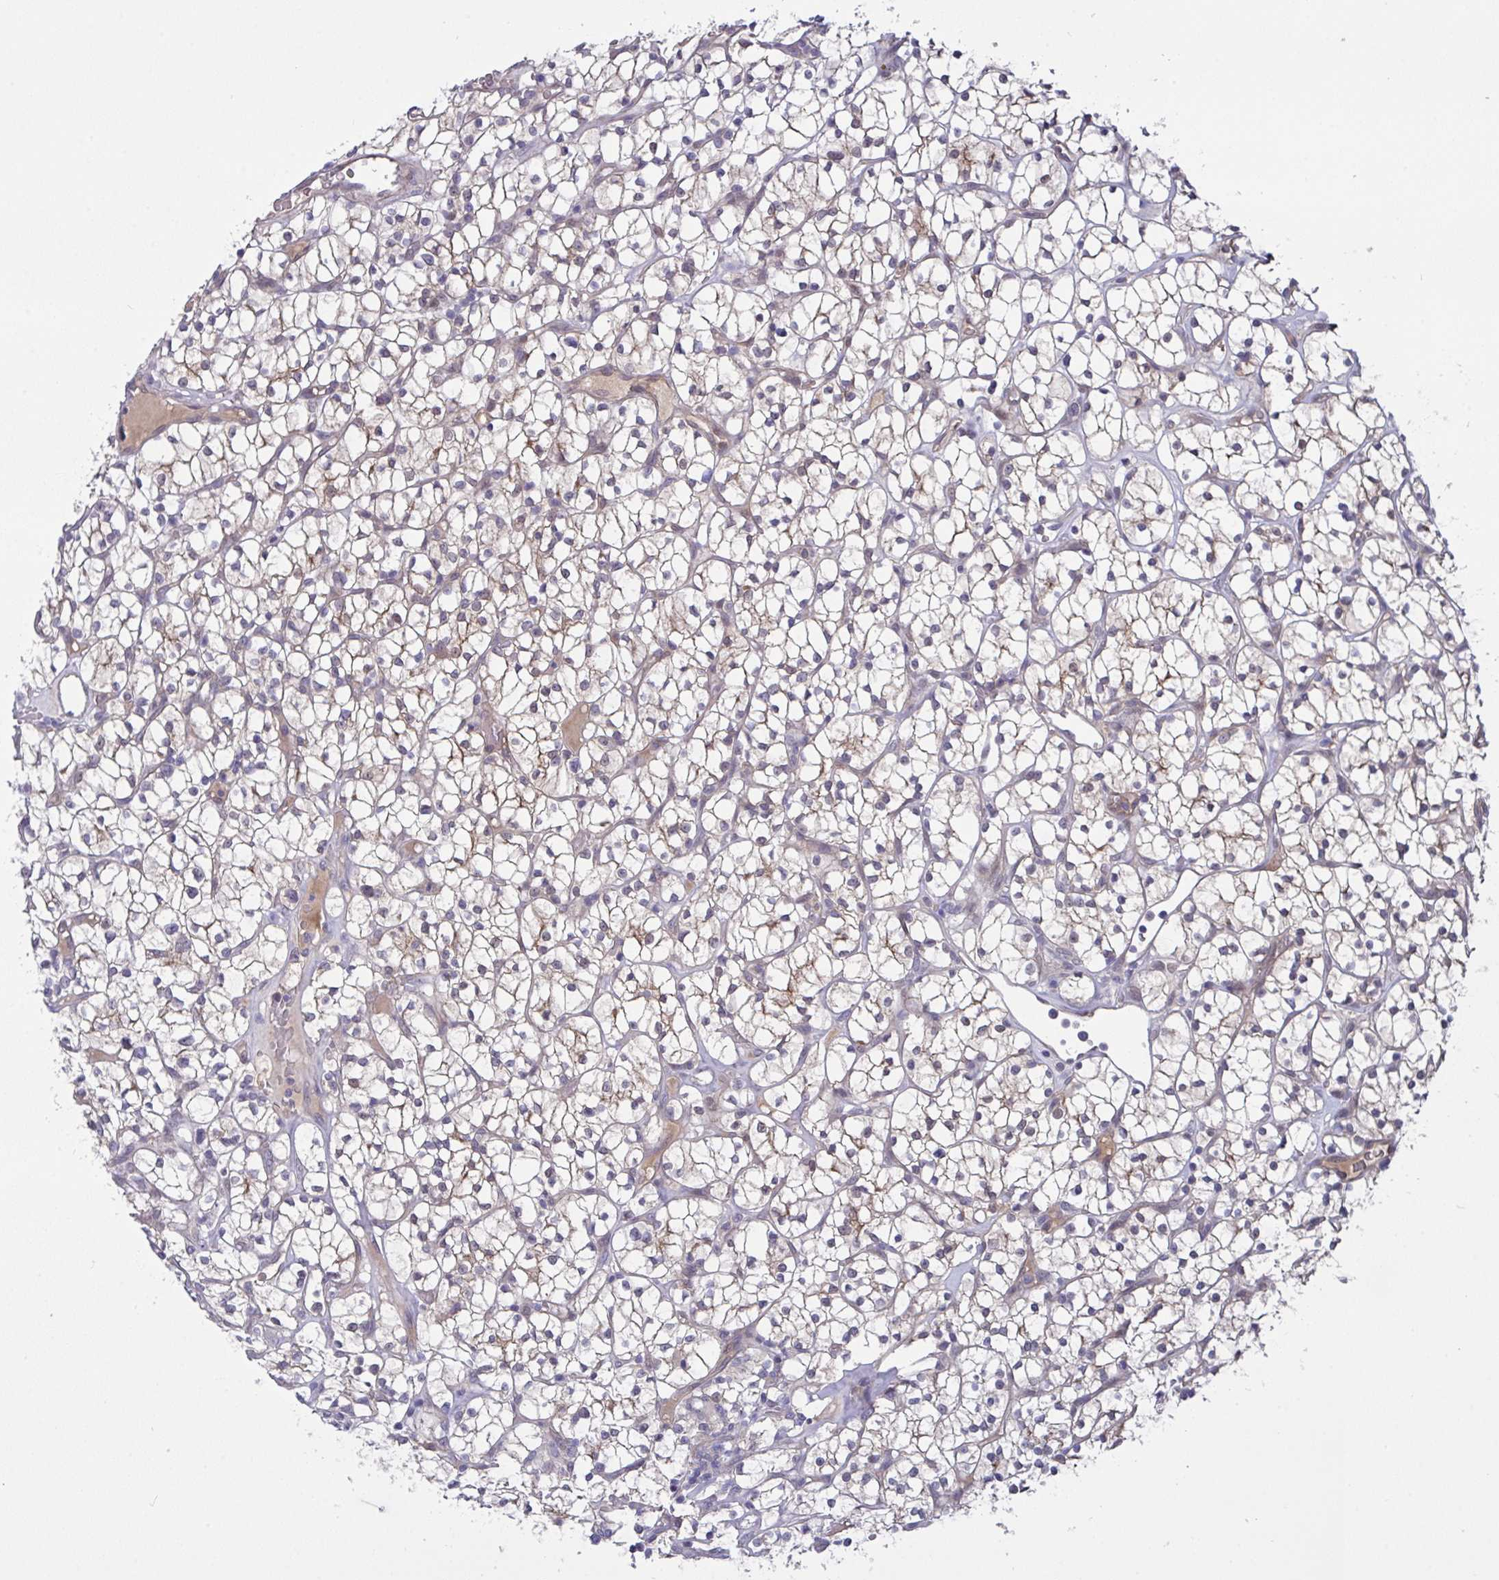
{"staining": {"intensity": "weak", "quantity": "25%-75%", "location": "cytoplasmic/membranous"}, "tissue": "renal cancer", "cell_type": "Tumor cells", "image_type": "cancer", "snomed": [{"axis": "morphology", "description": "Adenocarcinoma, NOS"}, {"axis": "topography", "description": "Kidney"}], "caption": "The photomicrograph demonstrates a brown stain indicating the presence of a protein in the cytoplasmic/membranous of tumor cells in adenocarcinoma (renal). The protein is stained brown, and the nuclei are stained in blue (DAB (3,3'-diaminobenzidine) IHC with brightfield microscopy, high magnification).", "gene": "L3HYPDH", "patient": {"sex": "female", "age": 64}}